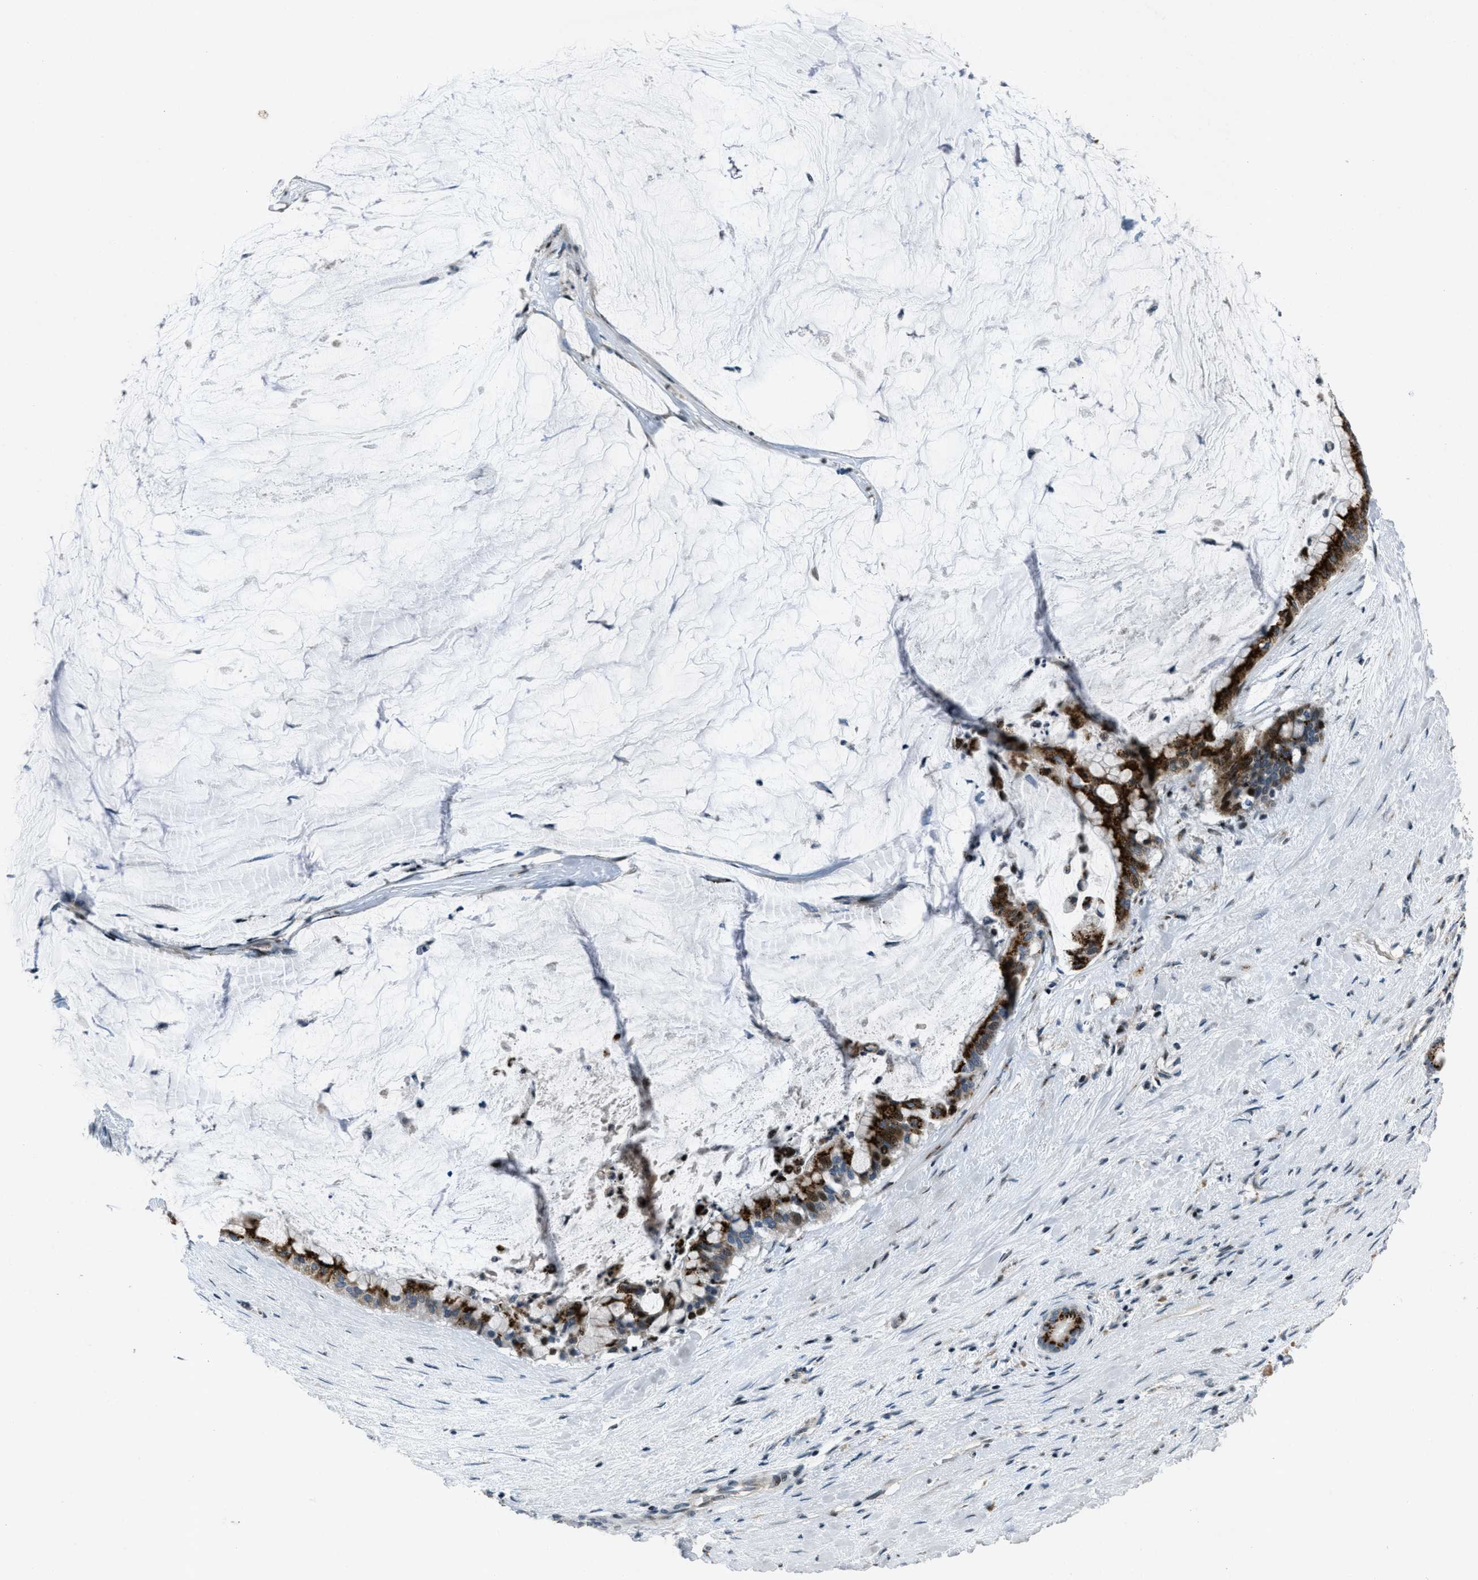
{"staining": {"intensity": "strong", "quantity": ">75%", "location": "cytoplasmic/membranous"}, "tissue": "pancreatic cancer", "cell_type": "Tumor cells", "image_type": "cancer", "snomed": [{"axis": "morphology", "description": "Adenocarcinoma, NOS"}, {"axis": "topography", "description": "Pancreas"}], "caption": "Adenocarcinoma (pancreatic) was stained to show a protein in brown. There is high levels of strong cytoplasmic/membranous positivity in approximately >75% of tumor cells.", "gene": "GPC6", "patient": {"sex": "male", "age": 41}}